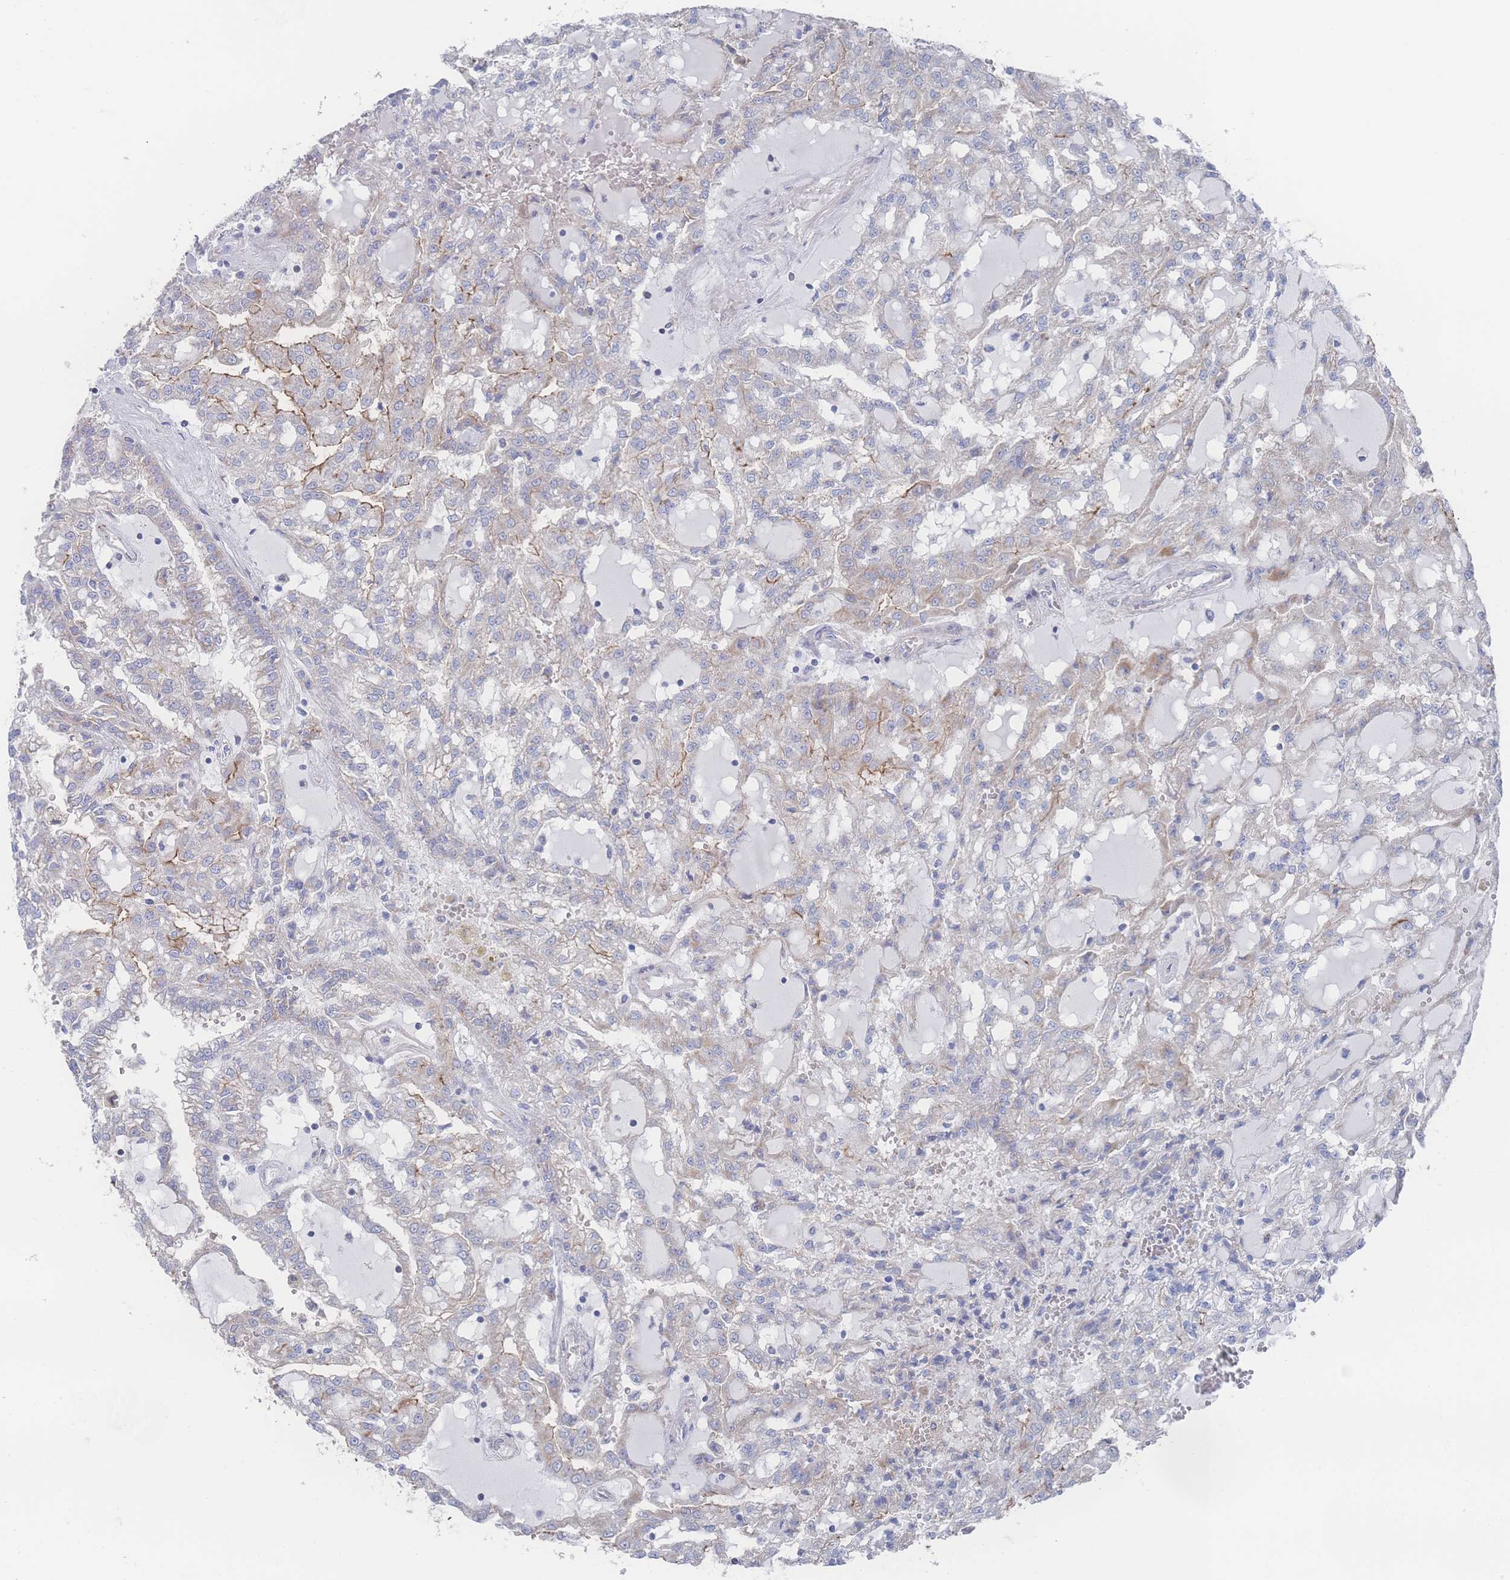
{"staining": {"intensity": "moderate", "quantity": "<25%", "location": "cytoplasmic/membranous"}, "tissue": "renal cancer", "cell_type": "Tumor cells", "image_type": "cancer", "snomed": [{"axis": "morphology", "description": "Adenocarcinoma, NOS"}, {"axis": "topography", "description": "Kidney"}], "caption": "Protein expression by immunohistochemistry demonstrates moderate cytoplasmic/membranous positivity in about <25% of tumor cells in renal adenocarcinoma.", "gene": "SNPH", "patient": {"sex": "male", "age": 63}}